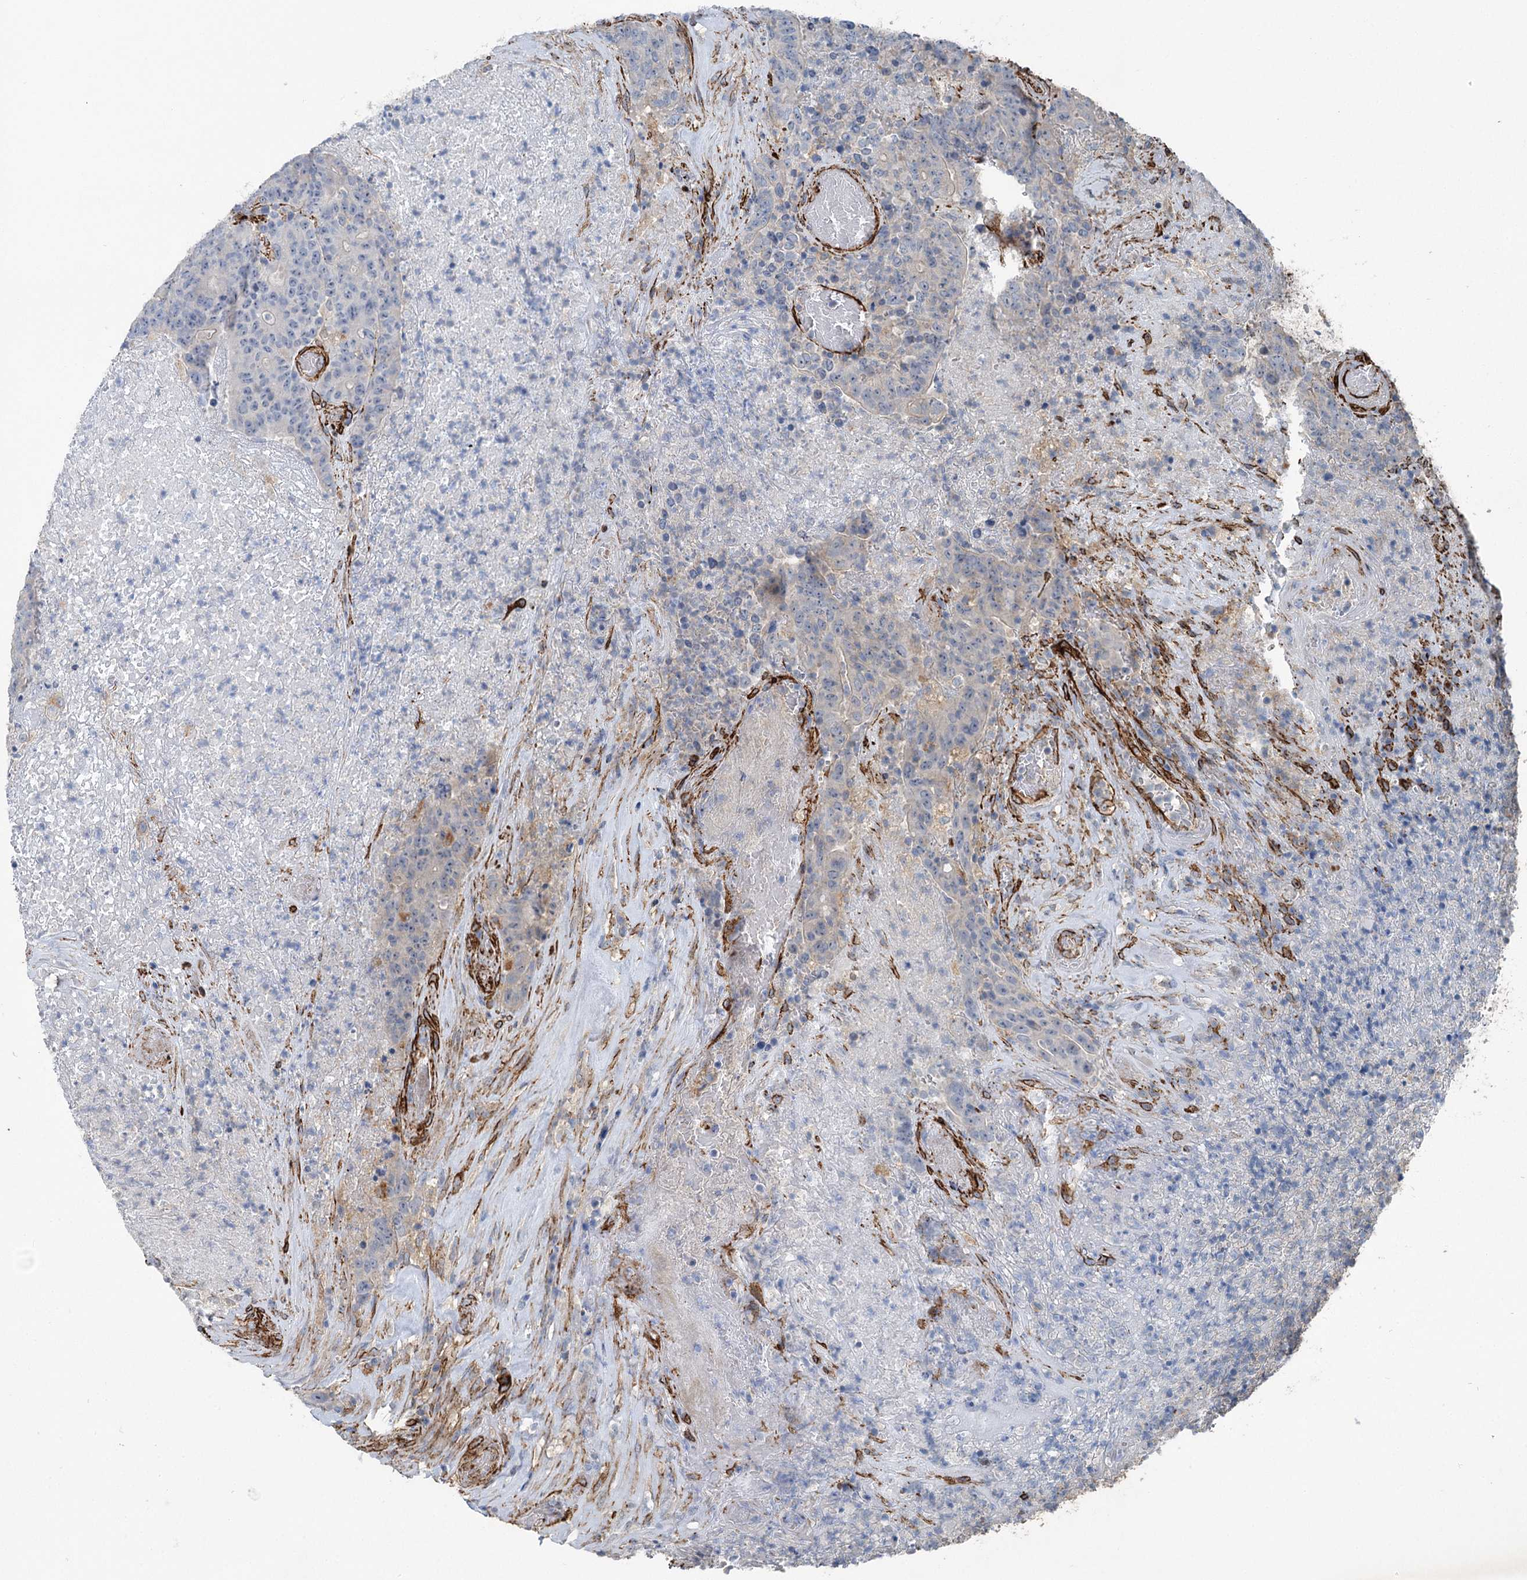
{"staining": {"intensity": "negative", "quantity": "none", "location": "none"}, "tissue": "colorectal cancer", "cell_type": "Tumor cells", "image_type": "cancer", "snomed": [{"axis": "morphology", "description": "Adenocarcinoma, NOS"}, {"axis": "topography", "description": "Colon"}], "caption": "A photomicrograph of colorectal cancer (adenocarcinoma) stained for a protein displays no brown staining in tumor cells. Brightfield microscopy of IHC stained with DAB (3,3'-diaminobenzidine) (brown) and hematoxylin (blue), captured at high magnification.", "gene": "IQSEC1", "patient": {"sex": "female", "age": 75}}